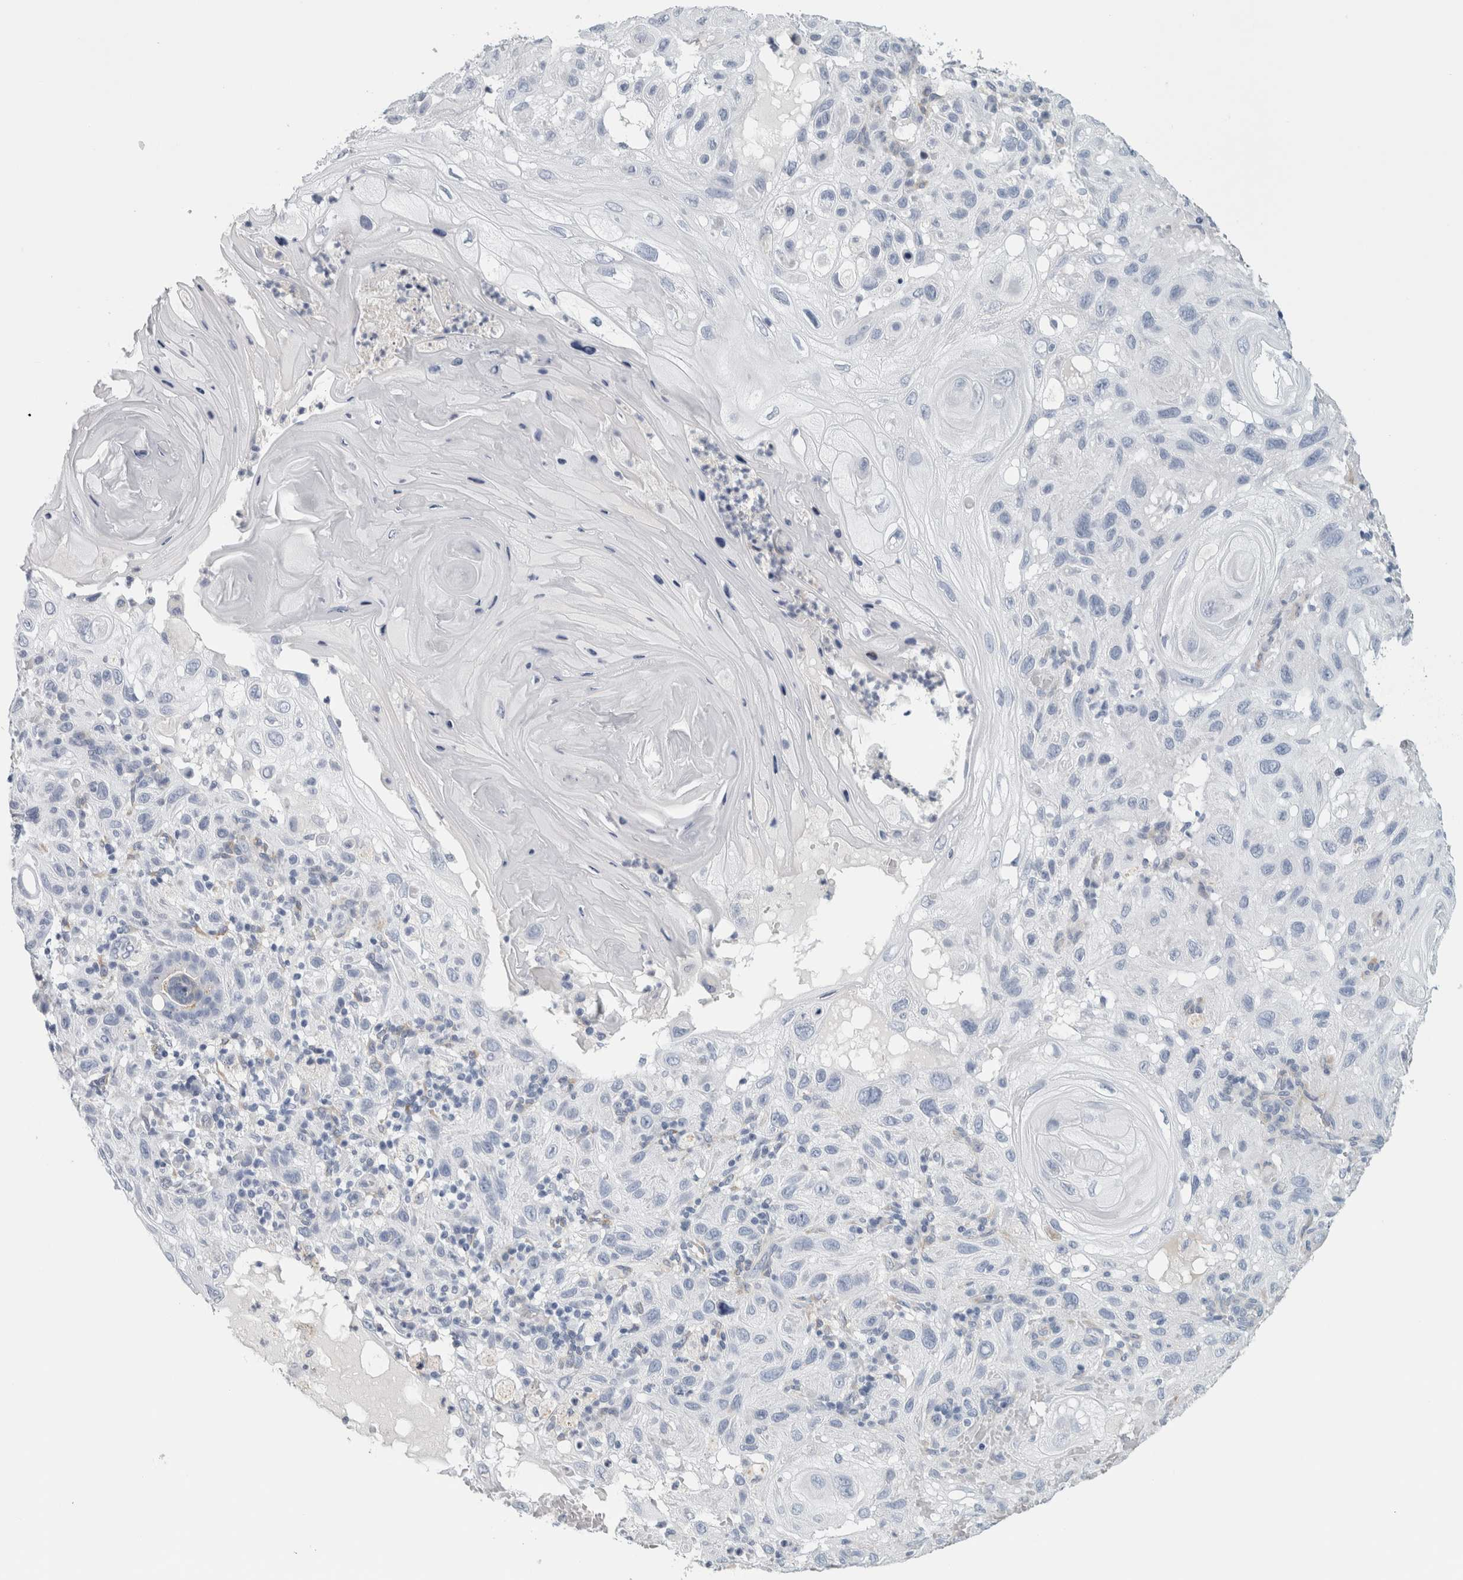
{"staining": {"intensity": "negative", "quantity": "none", "location": "none"}, "tissue": "skin cancer", "cell_type": "Tumor cells", "image_type": "cancer", "snomed": [{"axis": "morphology", "description": "Normal tissue, NOS"}, {"axis": "morphology", "description": "Squamous cell carcinoma, NOS"}, {"axis": "topography", "description": "Skin"}], "caption": "Tumor cells show no significant protein staining in skin cancer.", "gene": "B3GNT3", "patient": {"sex": "female", "age": 96}}